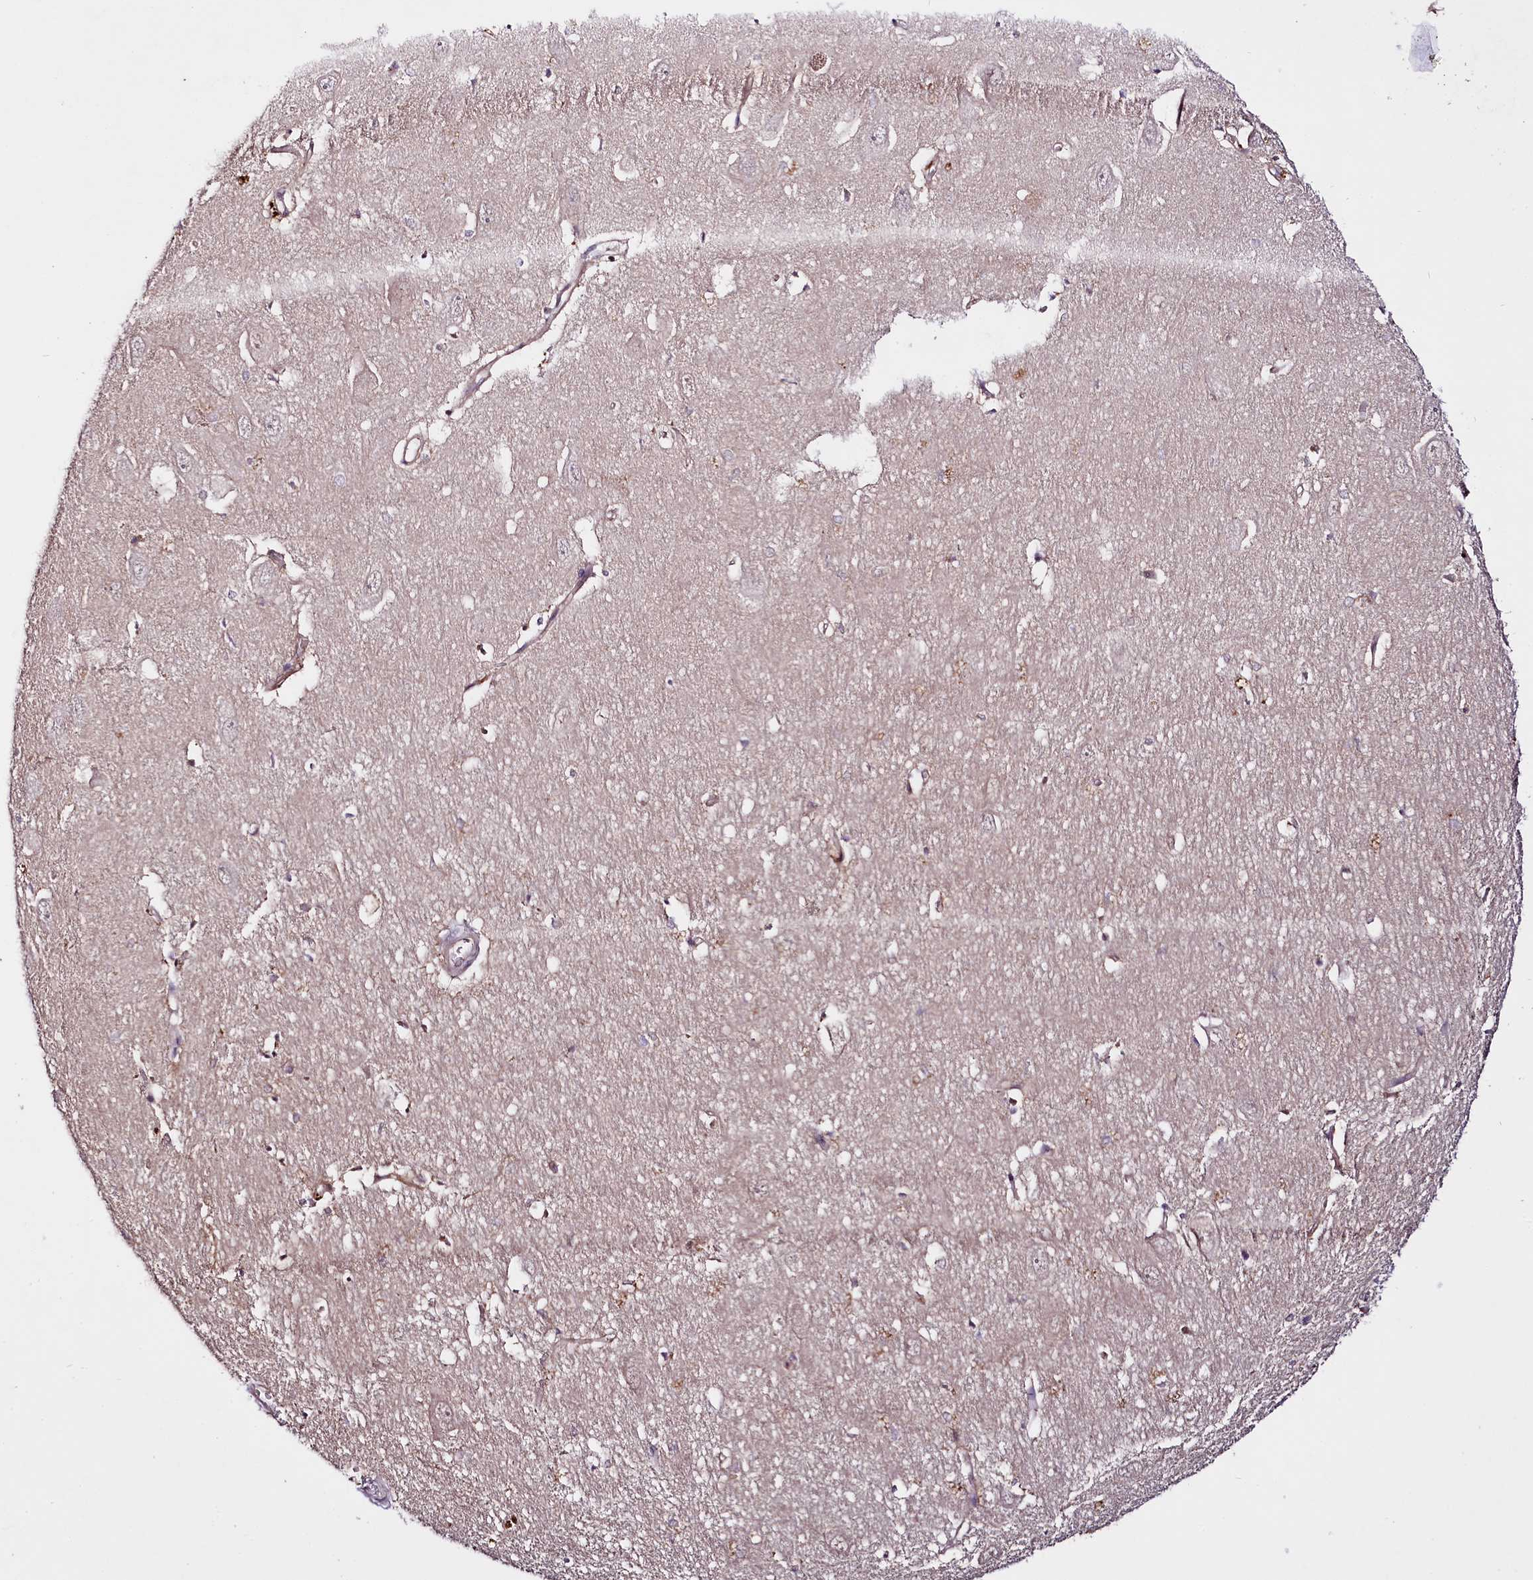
{"staining": {"intensity": "weak", "quantity": "<25%", "location": "cytoplasmic/membranous"}, "tissue": "hippocampus", "cell_type": "Glial cells", "image_type": "normal", "snomed": [{"axis": "morphology", "description": "Normal tissue, NOS"}, {"axis": "topography", "description": "Hippocampus"}], "caption": "Immunohistochemistry photomicrograph of unremarkable hippocampus: human hippocampus stained with DAB demonstrates no significant protein positivity in glial cells.", "gene": "TAFAZZIN", "patient": {"sex": "female", "age": 64}}